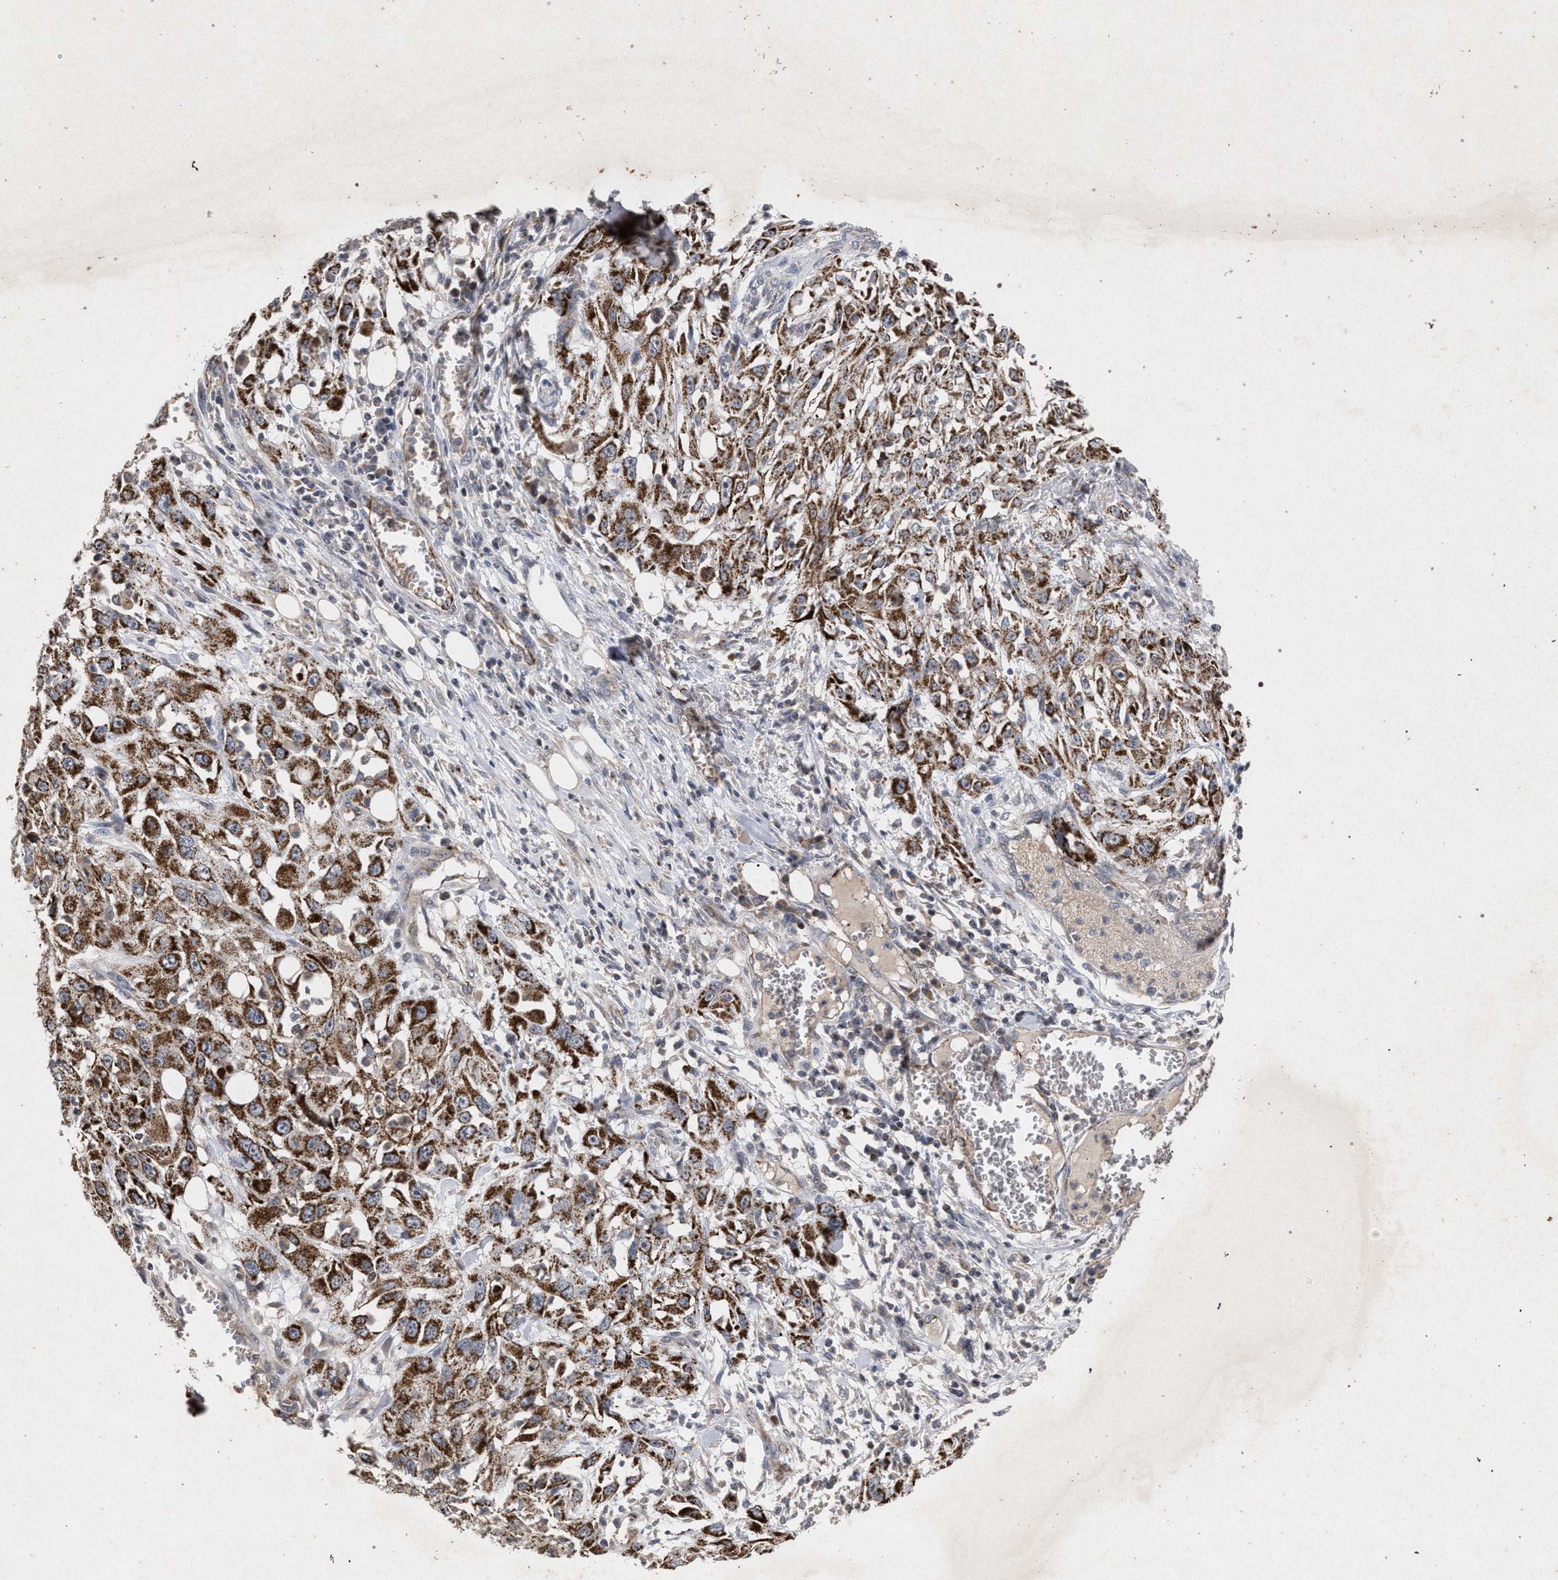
{"staining": {"intensity": "strong", "quantity": ">75%", "location": "cytoplasmic/membranous"}, "tissue": "skin cancer", "cell_type": "Tumor cells", "image_type": "cancer", "snomed": [{"axis": "morphology", "description": "Squamous cell carcinoma, NOS"}, {"axis": "topography", "description": "Skin"}], "caption": "Squamous cell carcinoma (skin) stained with a brown dye shows strong cytoplasmic/membranous positive staining in about >75% of tumor cells.", "gene": "PKD2L1", "patient": {"sex": "male", "age": 75}}